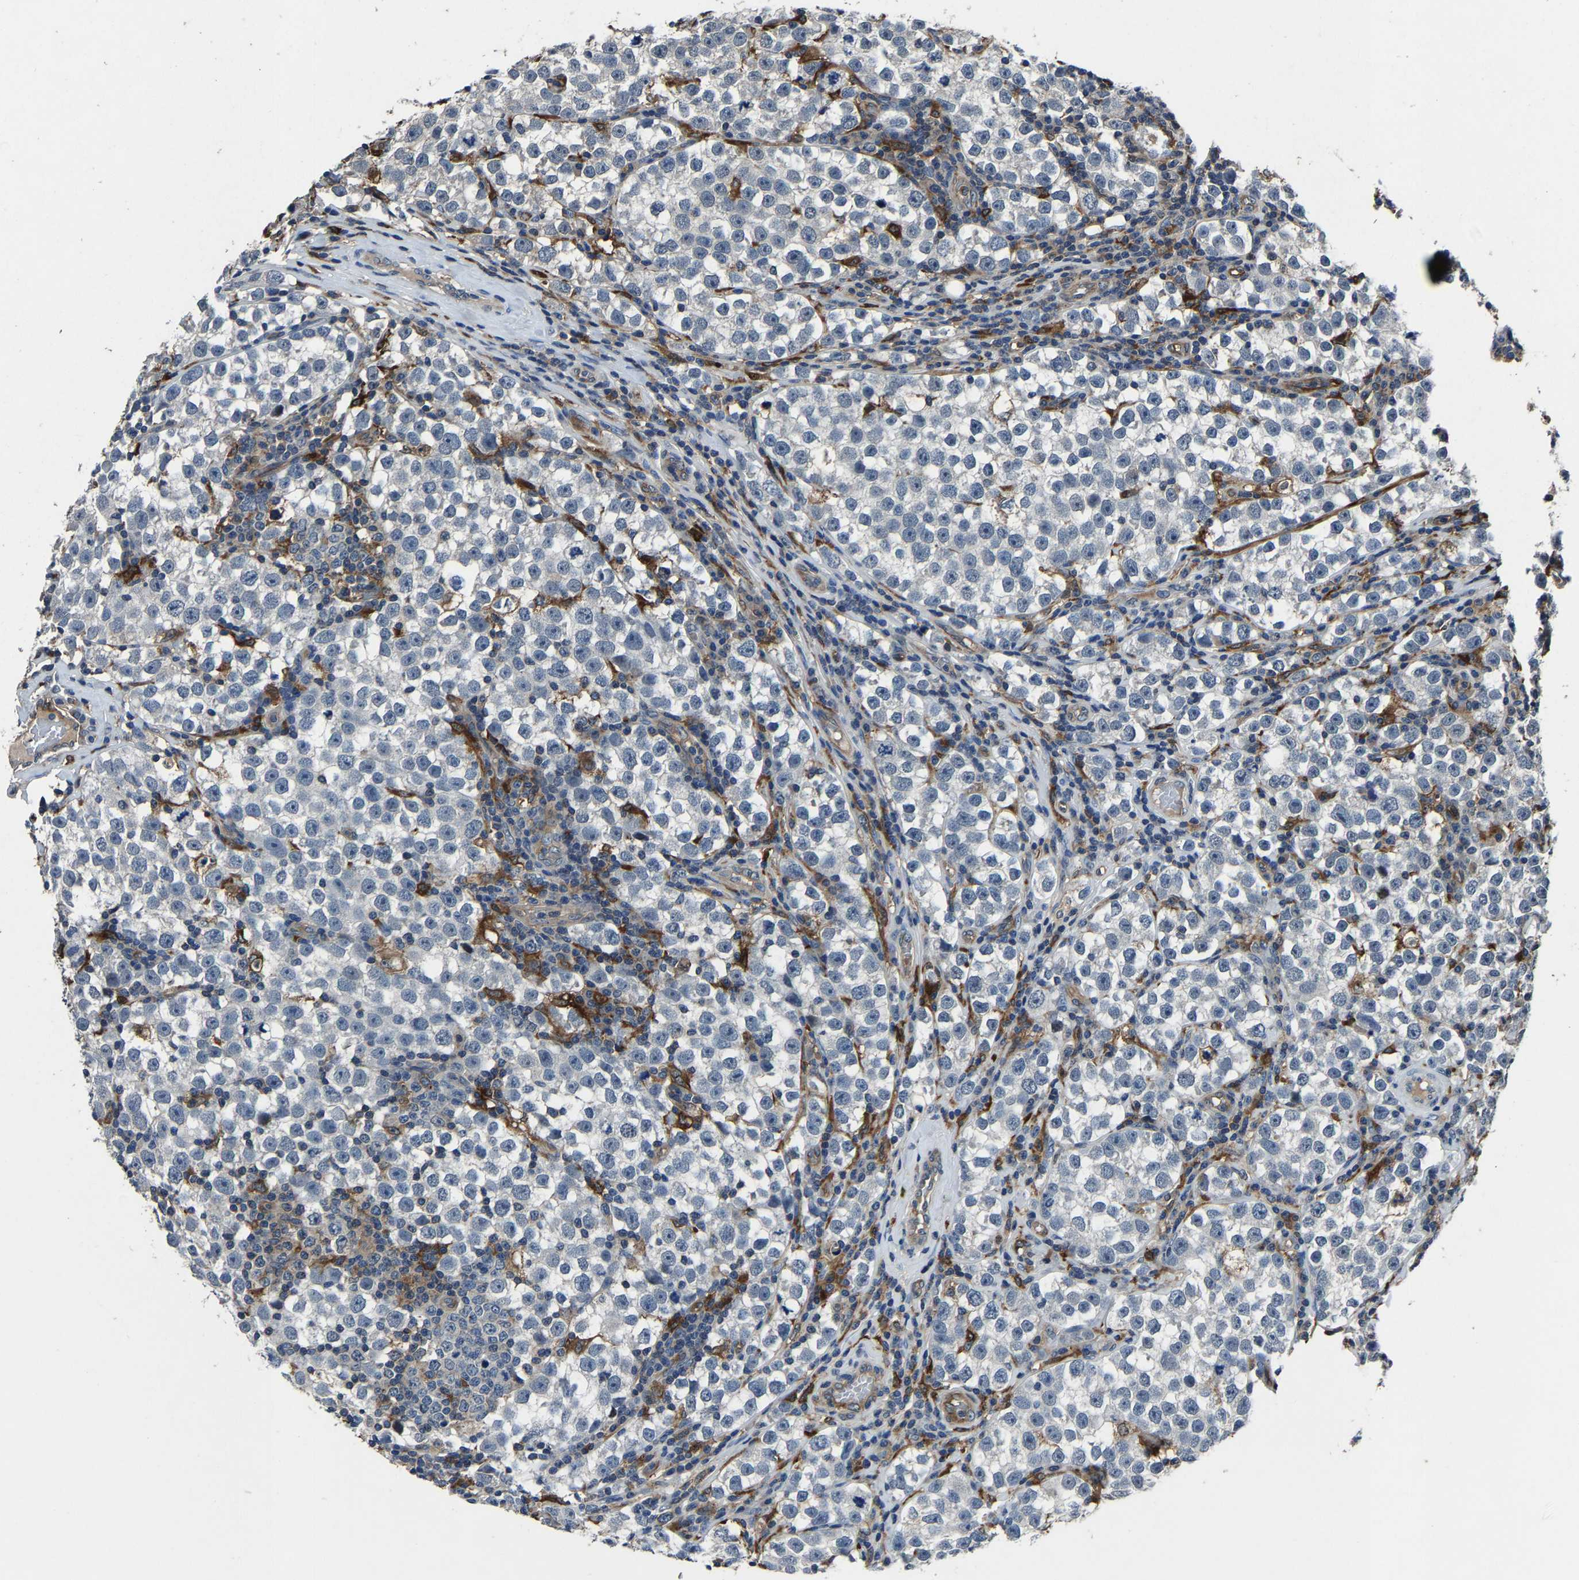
{"staining": {"intensity": "negative", "quantity": "none", "location": "none"}, "tissue": "testis cancer", "cell_type": "Tumor cells", "image_type": "cancer", "snomed": [{"axis": "morphology", "description": "Normal tissue, NOS"}, {"axis": "morphology", "description": "Seminoma, NOS"}, {"axis": "topography", "description": "Testis"}], "caption": "Tumor cells are negative for brown protein staining in testis seminoma.", "gene": "PCNX2", "patient": {"sex": "male", "age": 43}}